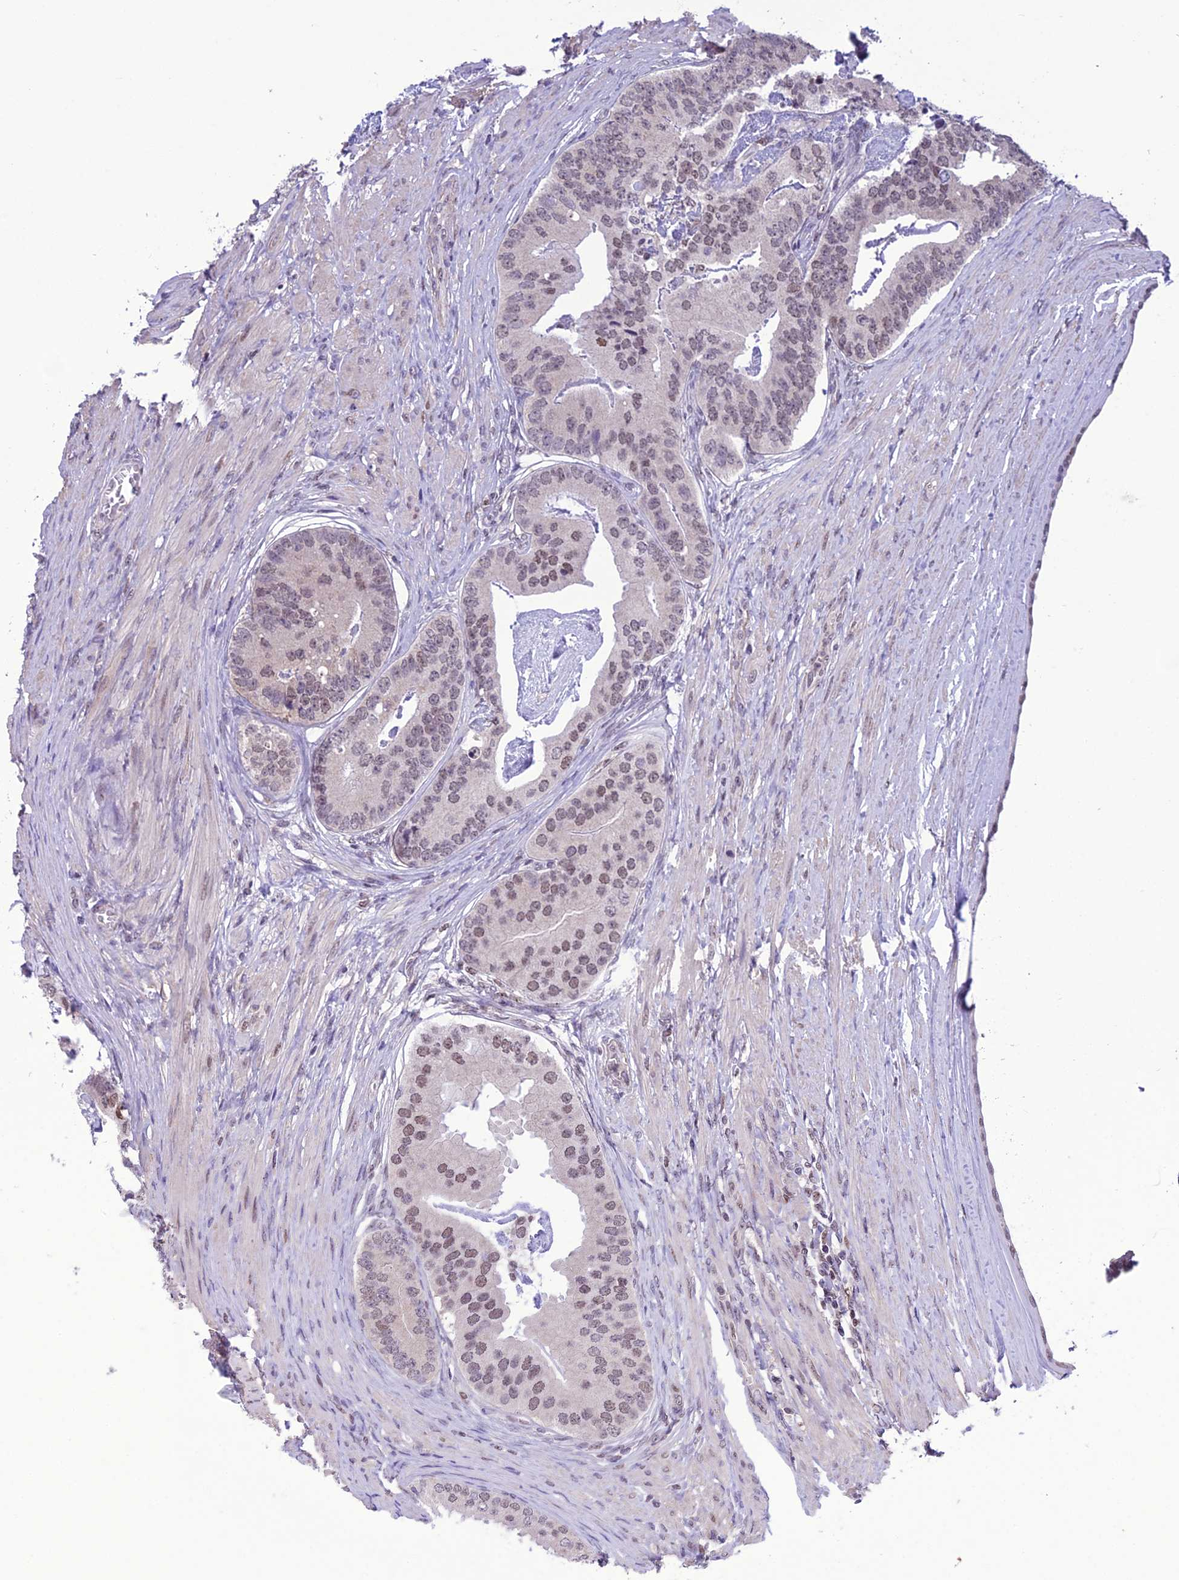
{"staining": {"intensity": "moderate", "quantity": "<25%", "location": "nuclear"}, "tissue": "prostate cancer", "cell_type": "Tumor cells", "image_type": "cancer", "snomed": [{"axis": "morphology", "description": "Adenocarcinoma, Low grade"}, {"axis": "topography", "description": "Prostate"}], "caption": "A low amount of moderate nuclear staining is present in approximately <25% of tumor cells in low-grade adenocarcinoma (prostate) tissue. Immunohistochemistry (ihc) stains the protein of interest in brown and the nuclei are stained blue.", "gene": "MIS12", "patient": {"sex": "male", "age": 71}}